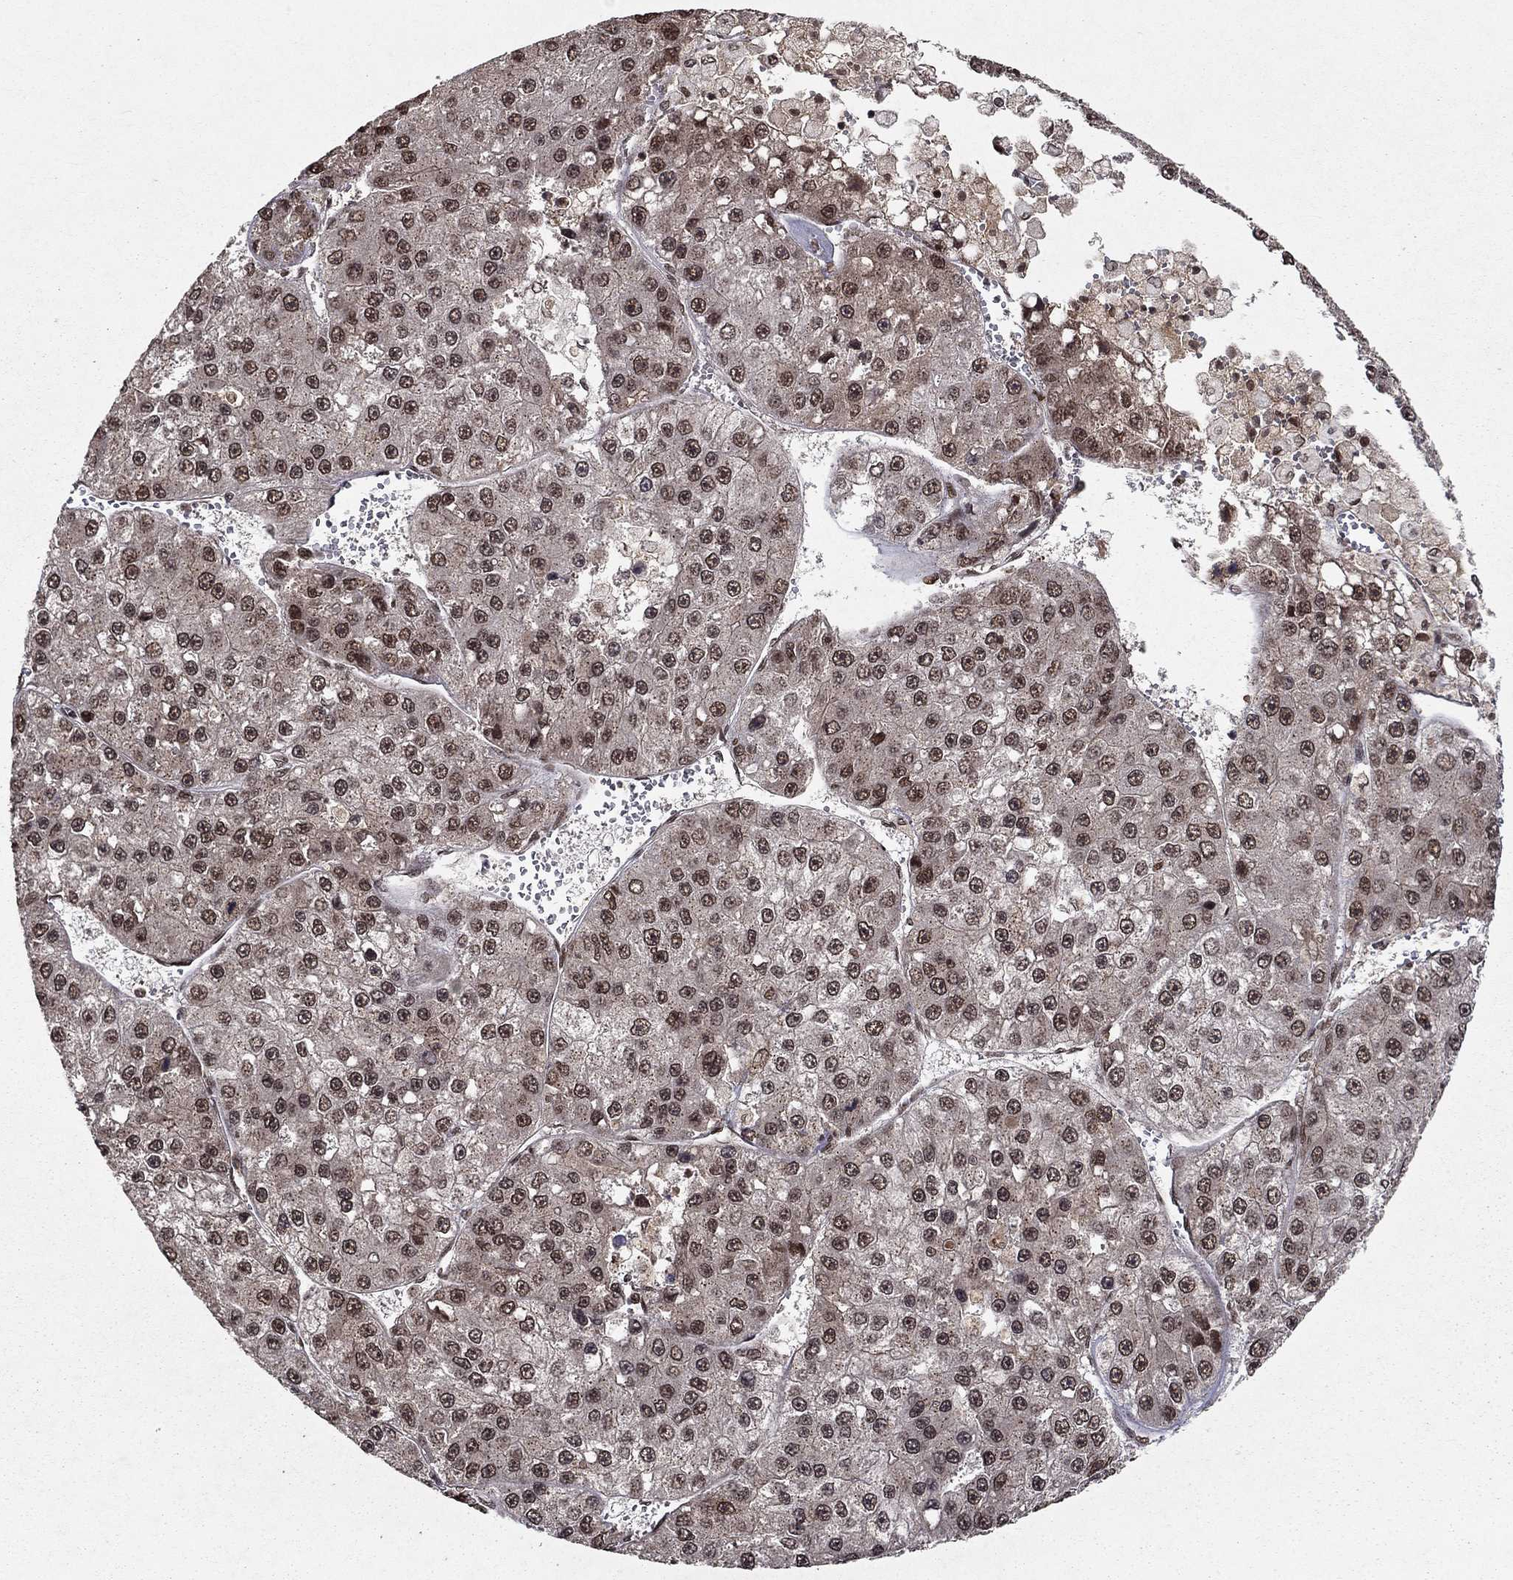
{"staining": {"intensity": "moderate", "quantity": ">75%", "location": "nuclear"}, "tissue": "liver cancer", "cell_type": "Tumor cells", "image_type": "cancer", "snomed": [{"axis": "morphology", "description": "Carcinoma, Hepatocellular, NOS"}, {"axis": "topography", "description": "Liver"}], "caption": "Tumor cells show medium levels of moderate nuclear positivity in approximately >75% of cells in human hepatocellular carcinoma (liver).", "gene": "CDCA7L", "patient": {"sex": "female", "age": 73}}